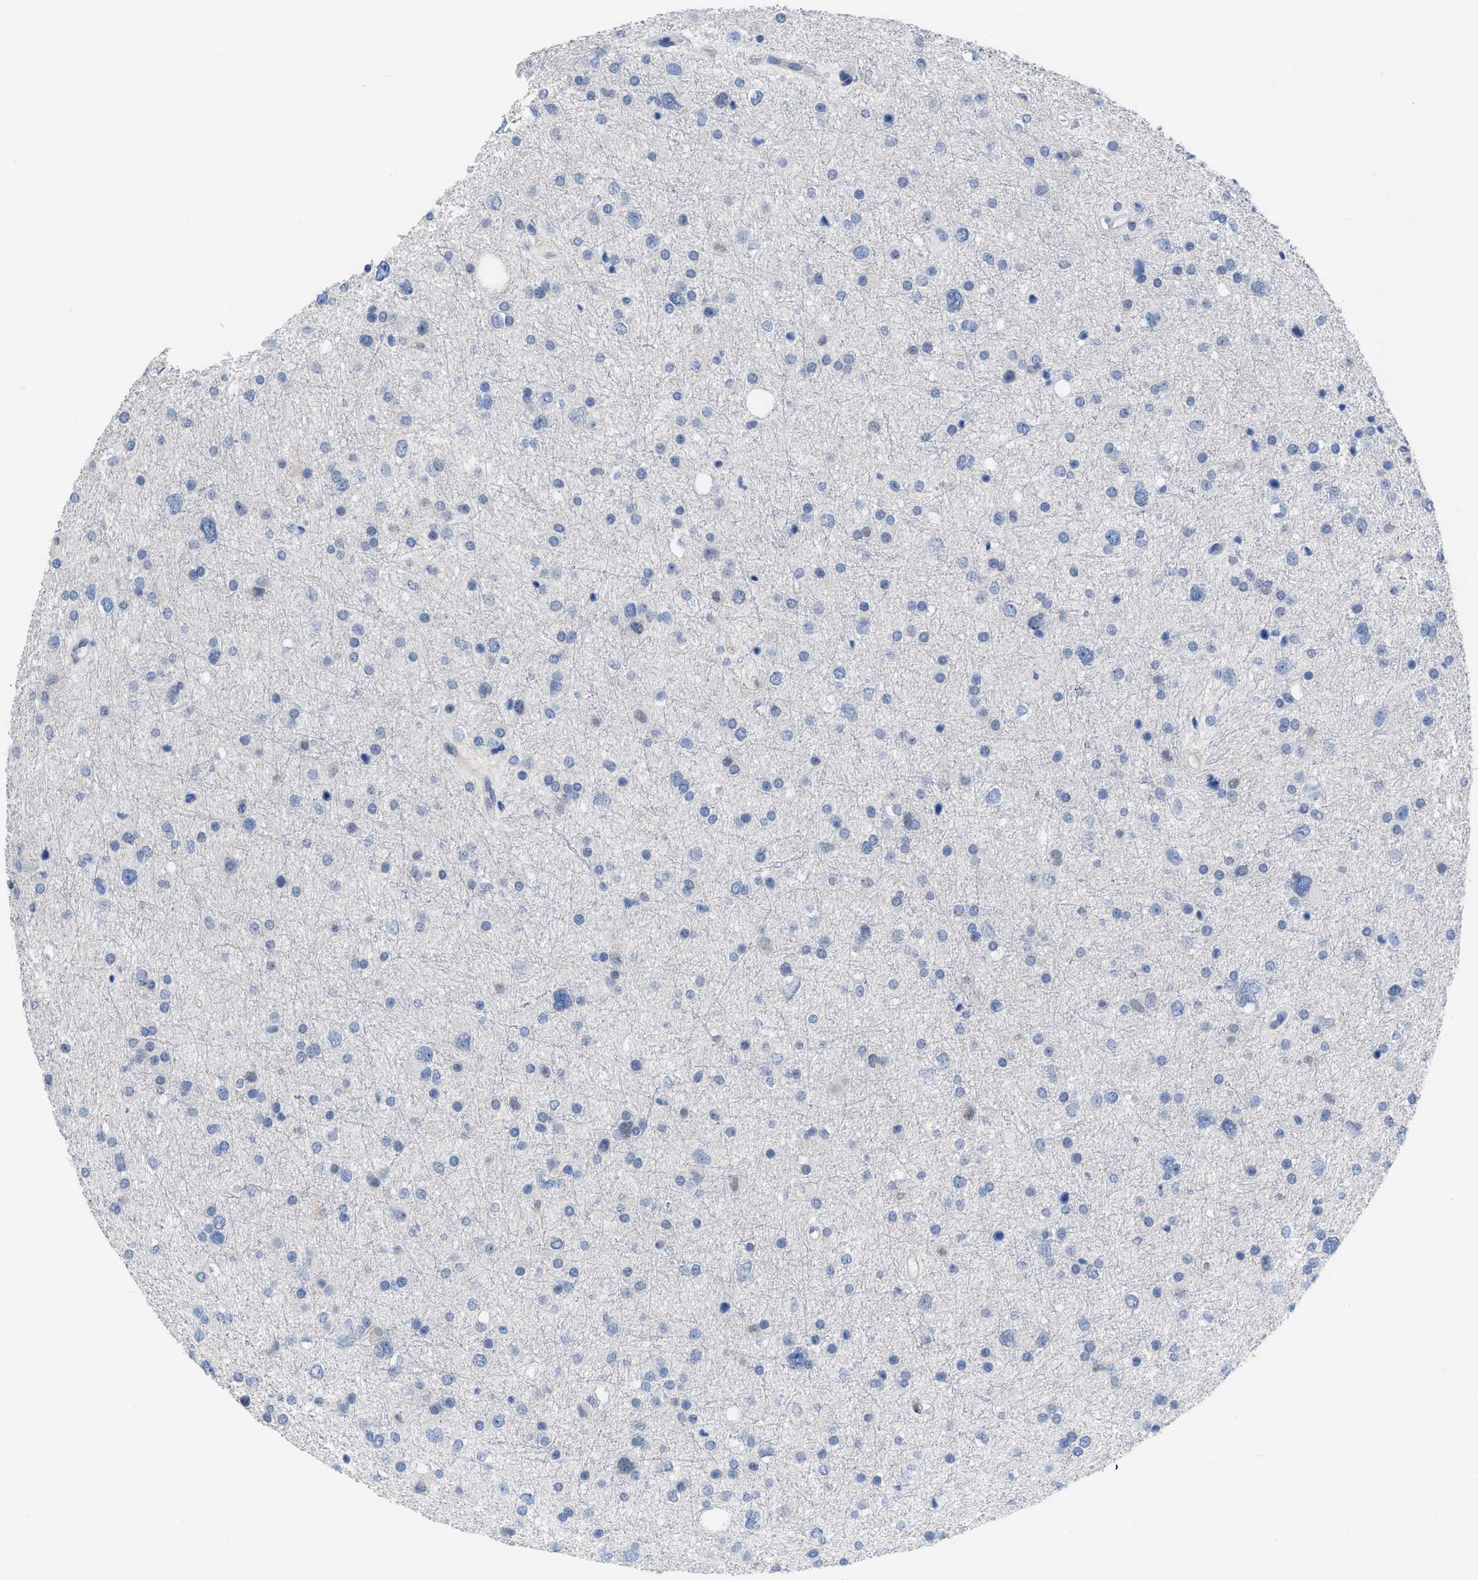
{"staining": {"intensity": "negative", "quantity": "none", "location": "none"}, "tissue": "glioma", "cell_type": "Tumor cells", "image_type": "cancer", "snomed": [{"axis": "morphology", "description": "Glioma, malignant, Low grade"}, {"axis": "topography", "description": "Brain"}], "caption": "There is no significant staining in tumor cells of malignant glioma (low-grade).", "gene": "PRMT2", "patient": {"sex": "female", "age": 37}}